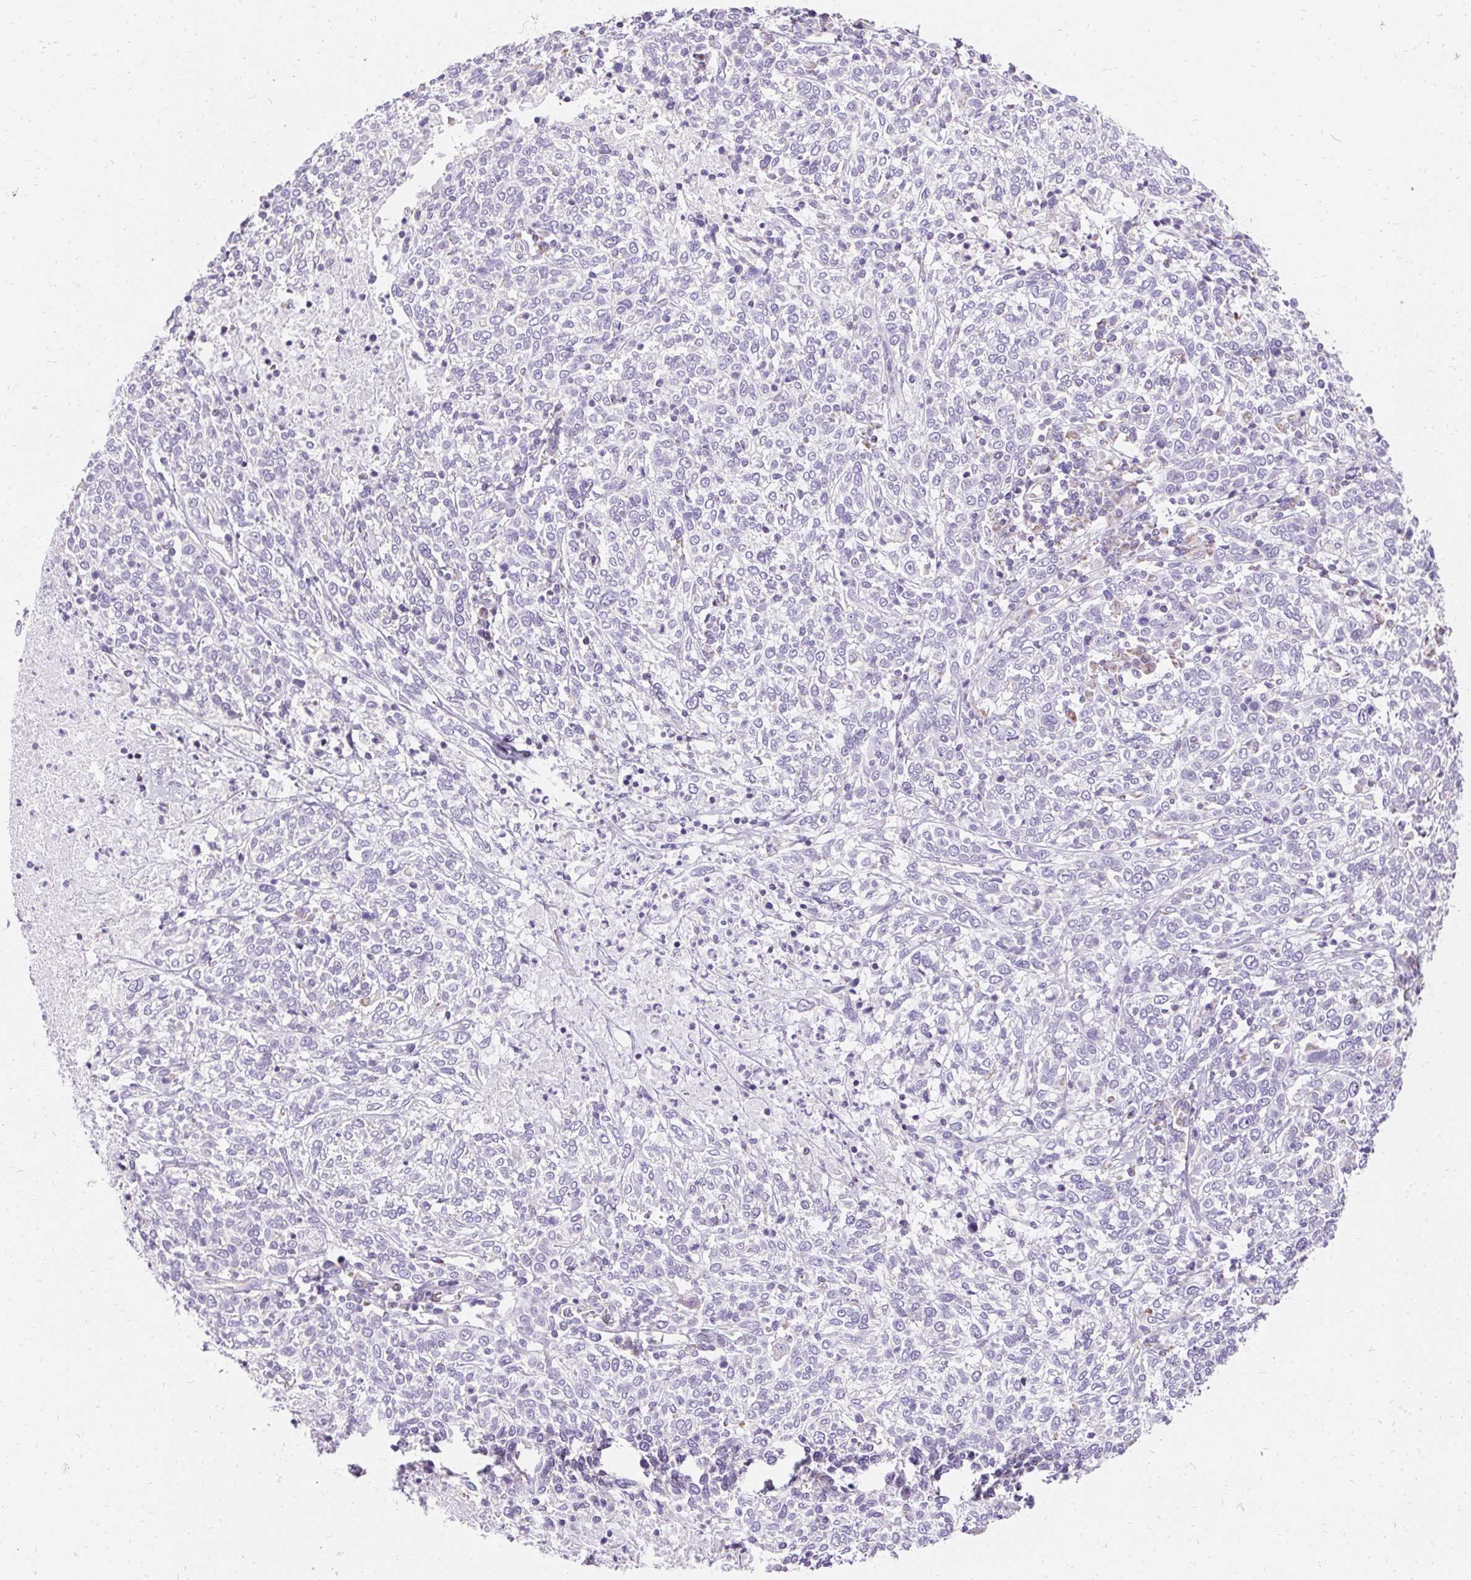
{"staining": {"intensity": "negative", "quantity": "none", "location": "none"}, "tissue": "cervical cancer", "cell_type": "Tumor cells", "image_type": "cancer", "snomed": [{"axis": "morphology", "description": "Squamous cell carcinoma, NOS"}, {"axis": "topography", "description": "Cervix"}], "caption": "This is an immunohistochemistry histopathology image of human cervical cancer (squamous cell carcinoma). There is no expression in tumor cells.", "gene": "ASGR2", "patient": {"sex": "female", "age": 46}}